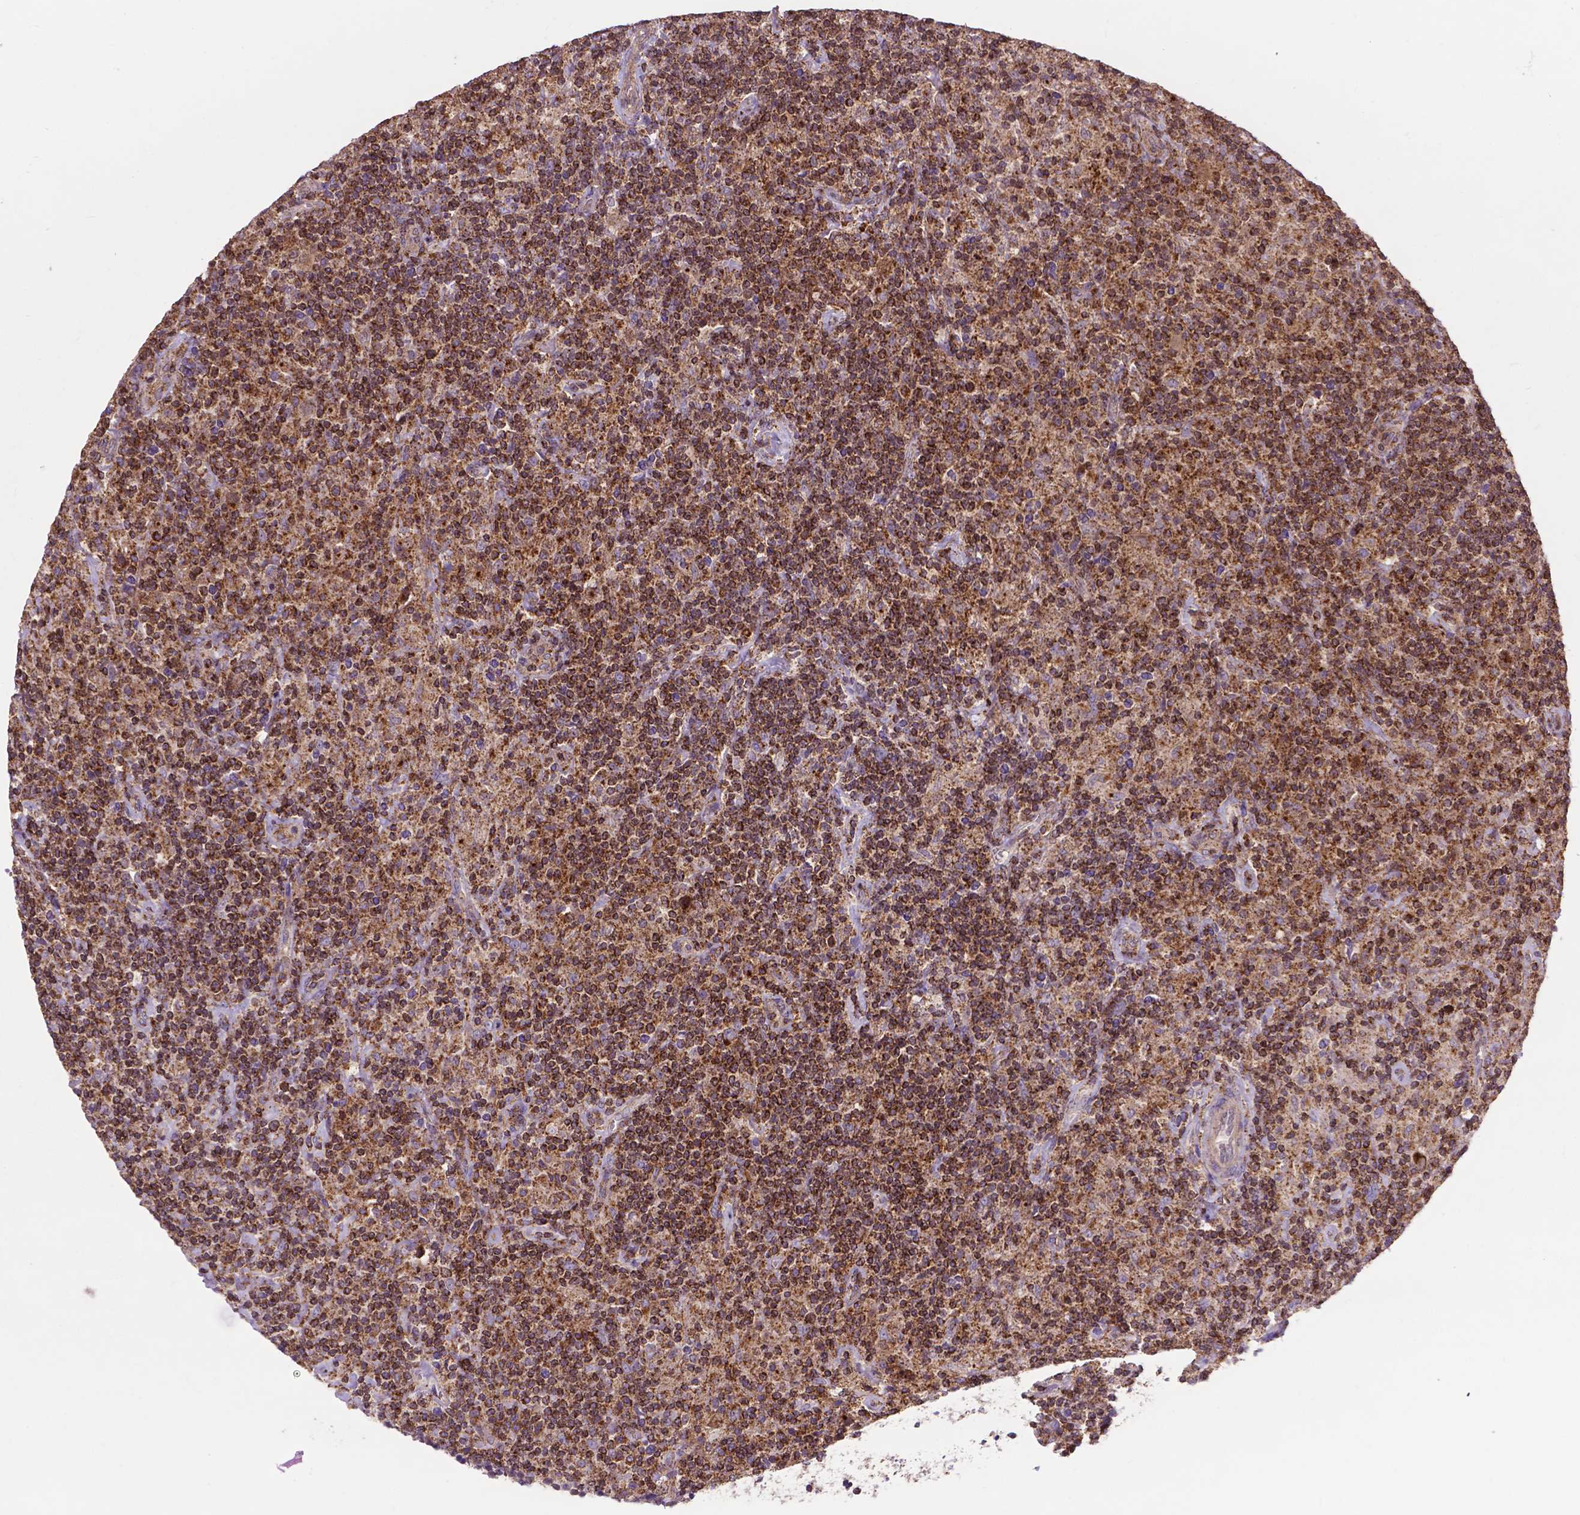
{"staining": {"intensity": "moderate", "quantity": ">75%", "location": "cytoplasmic/membranous"}, "tissue": "lymphoma", "cell_type": "Tumor cells", "image_type": "cancer", "snomed": [{"axis": "morphology", "description": "Hodgkin's disease, NOS"}, {"axis": "topography", "description": "Lymph node"}], "caption": "Immunohistochemical staining of human lymphoma exhibits moderate cytoplasmic/membranous protein expression in about >75% of tumor cells. (DAB (3,3'-diaminobenzidine) = brown stain, brightfield microscopy at high magnification).", "gene": "CHMP4A", "patient": {"sex": "male", "age": 70}}